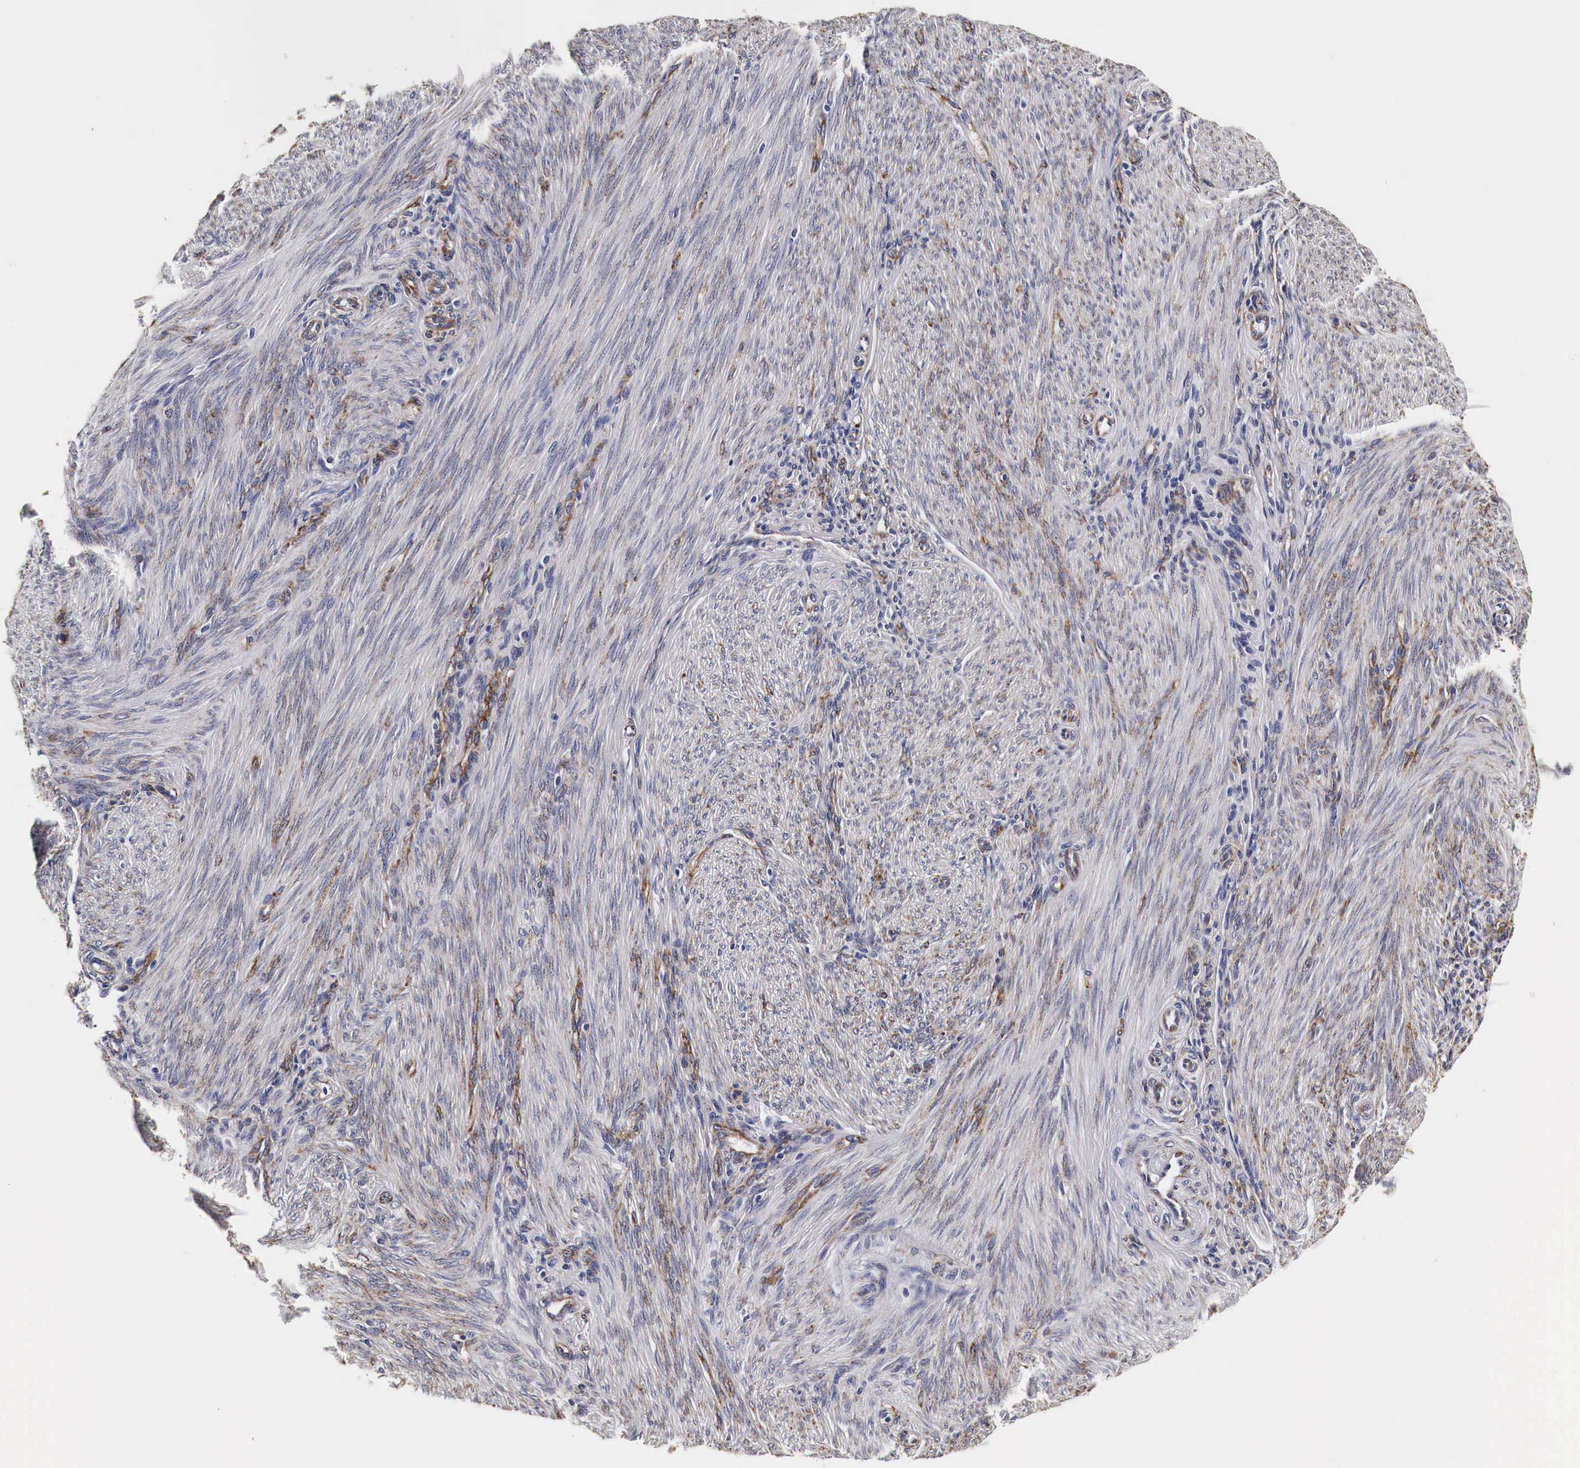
{"staining": {"intensity": "moderate", "quantity": ">75%", "location": "cytoplasmic/membranous"}, "tissue": "endometrial cancer", "cell_type": "Tumor cells", "image_type": "cancer", "snomed": [{"axis": "morphology", "description": "Adenocarcinoma, NOS"}, {"axis": "topography", "description": "Endometrium"}], "caption": "Protein staining of endometrial cancer (adenocarcinoma) tissue displays moderate cytoplasmic/membranous positivity in approximately >75% of tumor cells. Immunohistochemistry (ihc) stains the protein of interest in brown and the nuclei are stained blue.", "gene": "CKAP4", "patient": {"sex": "female", "age": 63}}